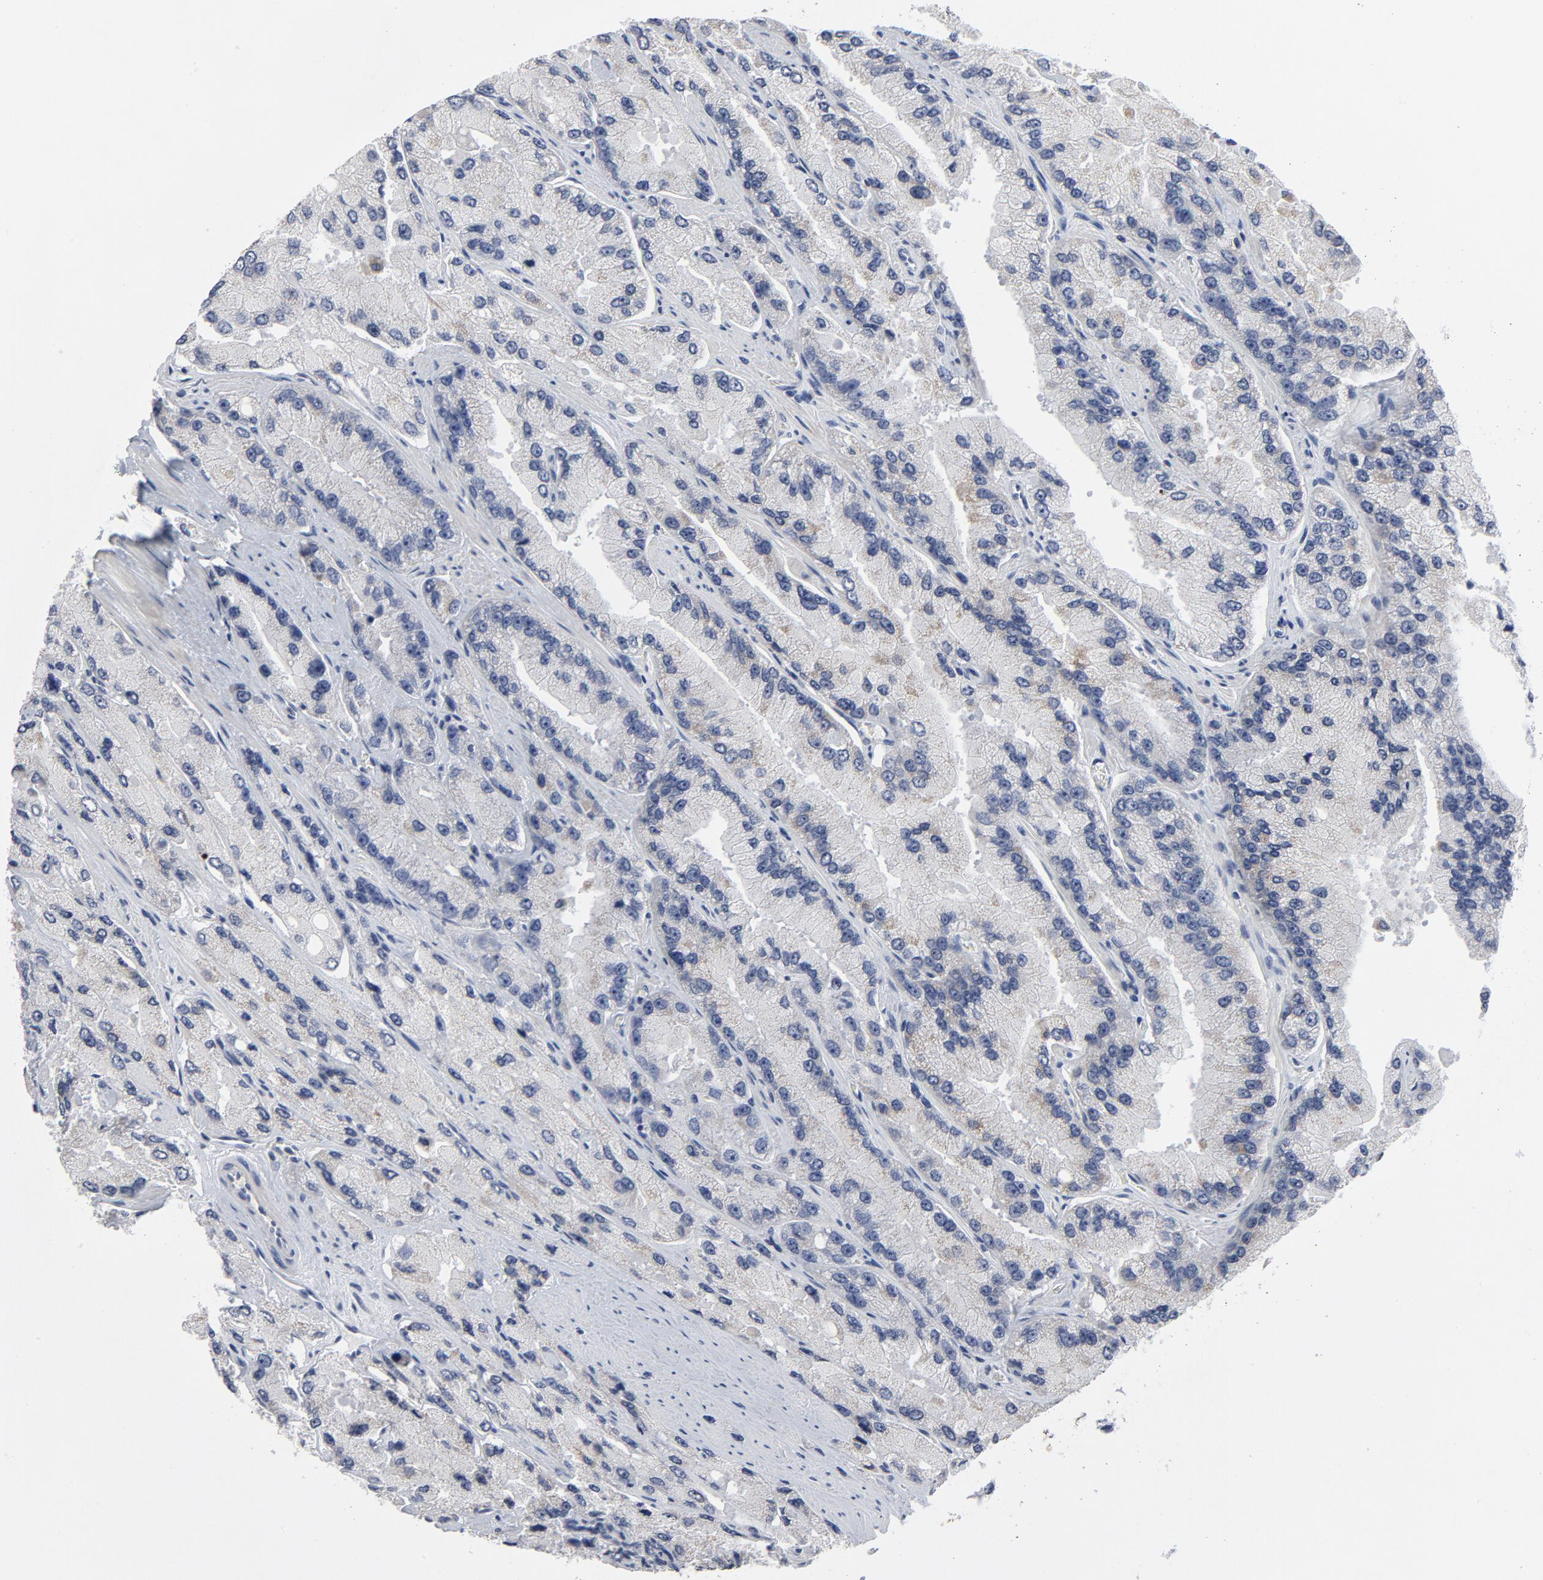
{"staining": {"intensity": "negative", "quantity": "none", "location": "none"}, "tissue": "prostate cancer", "cell_type": "Tumor cells", "image_type": "cancer", "snomed": [{"axis": "morphology", "description": "Adenocarcinoma, High grade"}, {"axis": "topography", "description": "Prostate"}], "caption": "The IHC micrograph has no significant positivity in tumor cells of prostate adenocarcinoma (high-grade) tissue.", "gene": "TCL1A", "patient": {"sex": "male", "age": 58}}